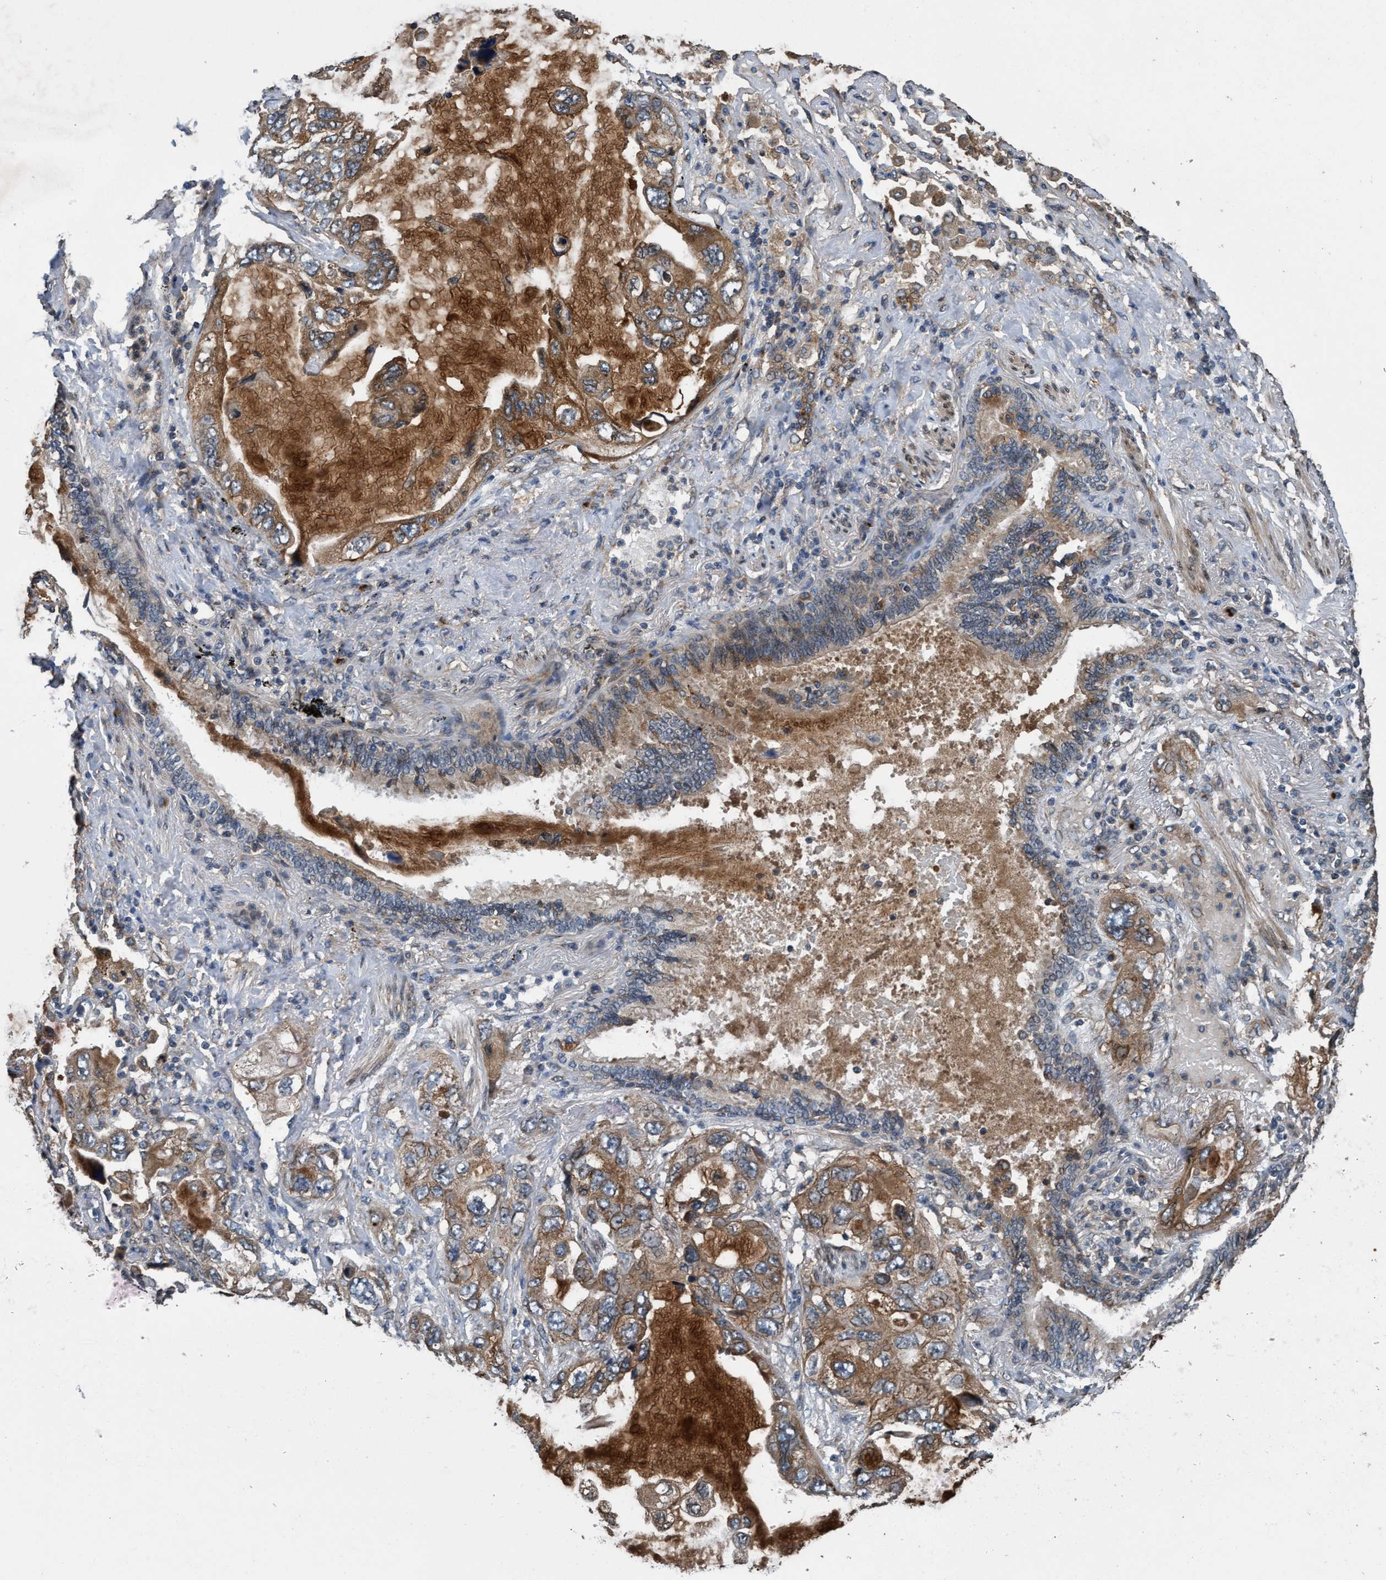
{"staining": {"intensity": "strong", "quantity": "25%-75%", "location": "cytoplasmic/membranous"}, "tissue": "lung cancer", "cell_type": "Tumor cells", "image_type": "cancer", "snomed": [{"axis": "morphology", "description": "Squamous cell carcinoma, NOS"}, {"axis": "topography", "description": "Lung"}], "caption": "This micrograph exhibits squamous cell carcinoma (lung) stained with immunohistochemistry (IHC) to label a protein in brown. The cytoplasmic/membranous of tumor cells show strong positivity for the protein. Nuclei are counter-stained blue.", "gene": "MACC1", "patient": {"sex": "female", "age": 73}}